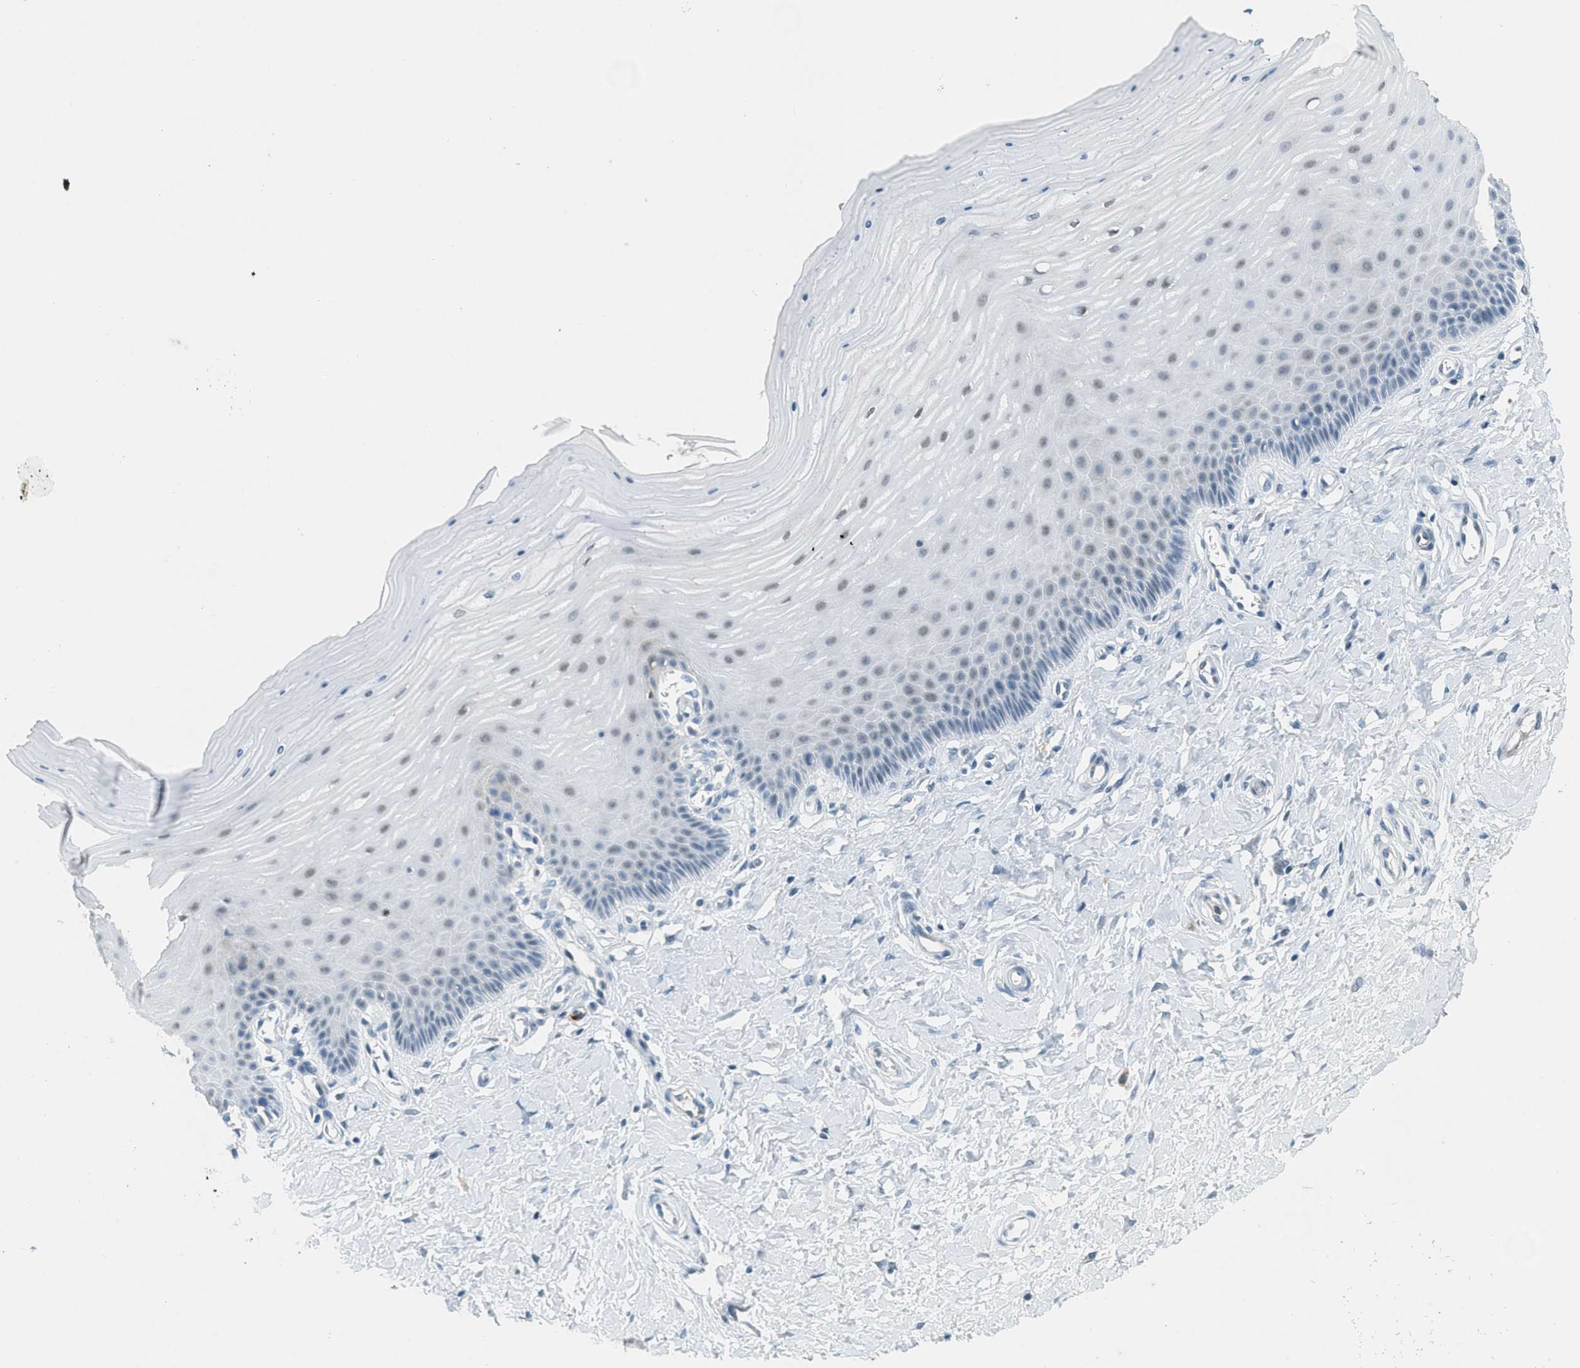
{"staining": {"intensity": "weak", "quantity": "<25%", "location": "nuclear"}, "tissue": "cervix", "cell_type": "Glandular cells", "image_type": "normal", "snomed": [{"axis": "morphology", "description": "Normal tissue, NOS"}, {"axis": "topography", "description": "Cervix"}], "caption": "Immunohistochemistry (IHC) of benign cervix reveals no expression in glandular cells. Nuclei are stained in blue.", "gene": "FYN", "patient": {"sex": "female", "age": 55}}